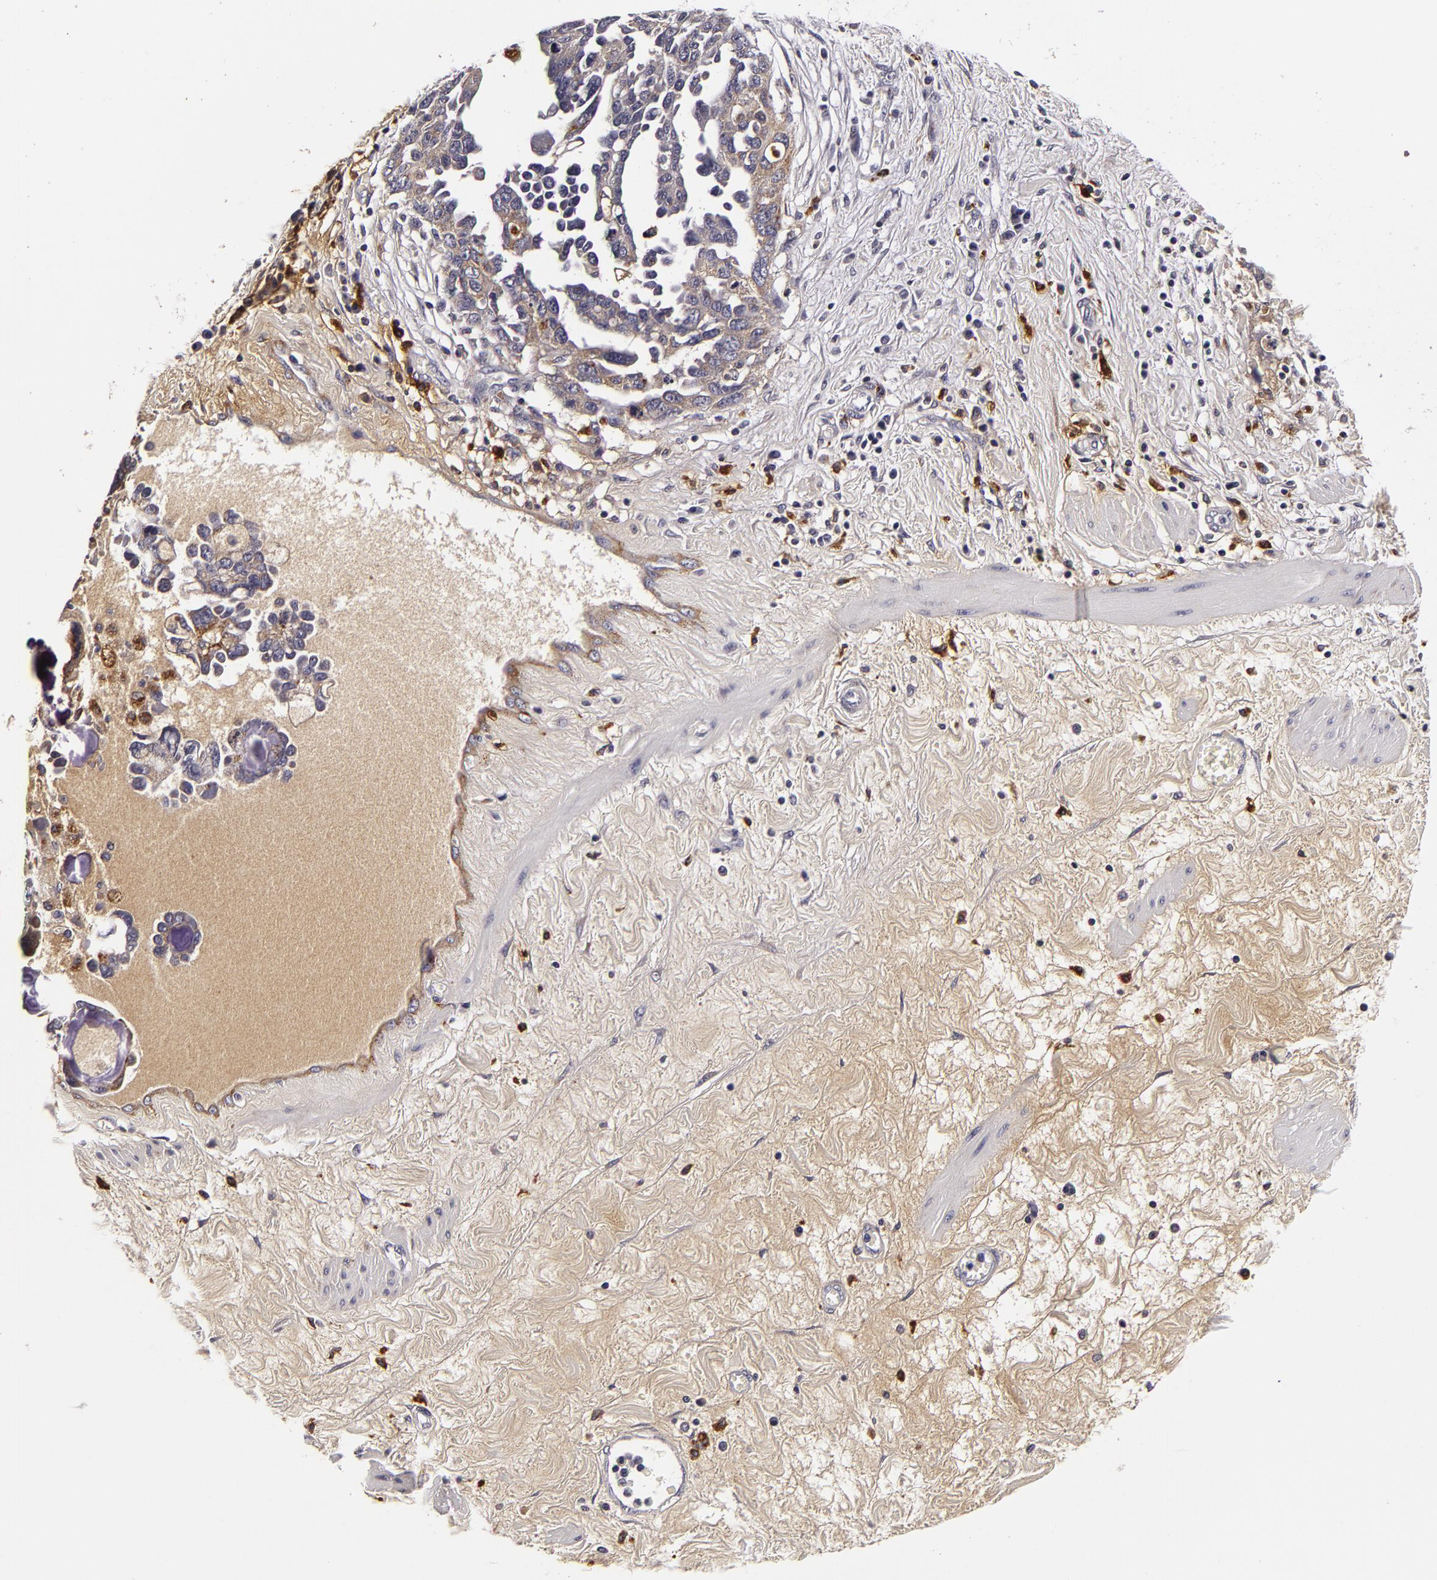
{"staining": {"intensity": "negative", "quantity": "none", "location": "none"}, "tissue": "ovarian cancer", "cell_type": "Tumor cells", "image_type": "cancer", "snomed": [{"axis": "morphology", "description": "Cystadenocarcinoma, serous, NOS"}, {"axis": "topography", "description": "Ovary"}], "caption": "The micrograph shows no staining of tumor cells in ovarian serous cystadenocarcinoma. (DAB immunohistochemistry (IHC), high magnification).", "gene": "LGALS3BP", "patient": {"sex": "female", "age": 63}}